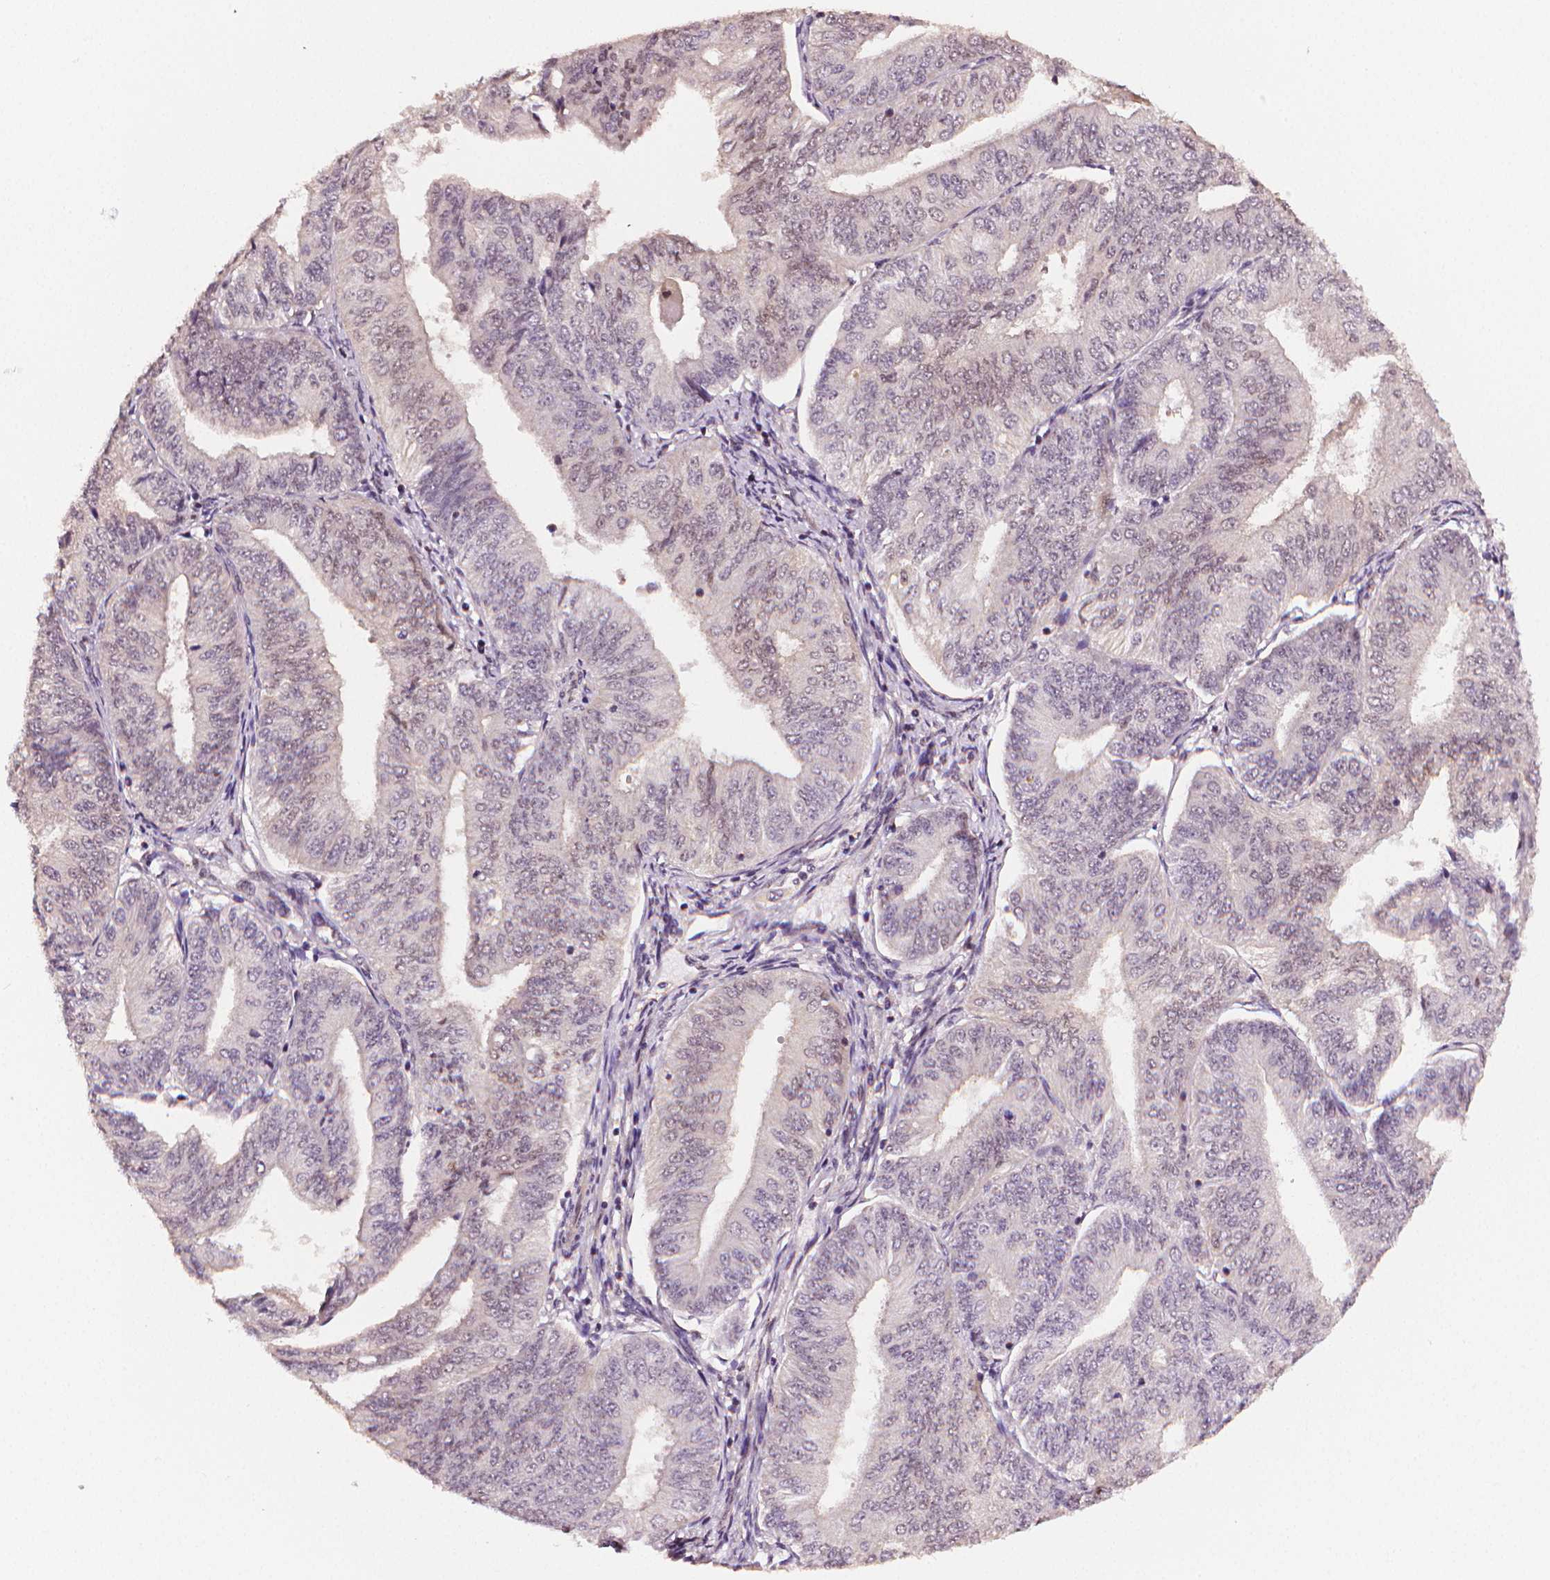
{"staining": {"intensity": "negative", "quantity": "none", "location": "none"}, "tissue": "endometrial cancer", "cell_type": "Tumor cells", "image_type": "cancer", "snomed": [{"axis": "morphology", "description": "Adenocarcinoma, NOS"}, {"axis": "topography", "description": "Endometrium"}], "caption": "Endometrial cancer (adenocarcinoma) was stained to show a protein in brown. There is no significant expression in tumor cells.", "gene": "STAT3", "patient": {"sex": "female", "age": 58}}